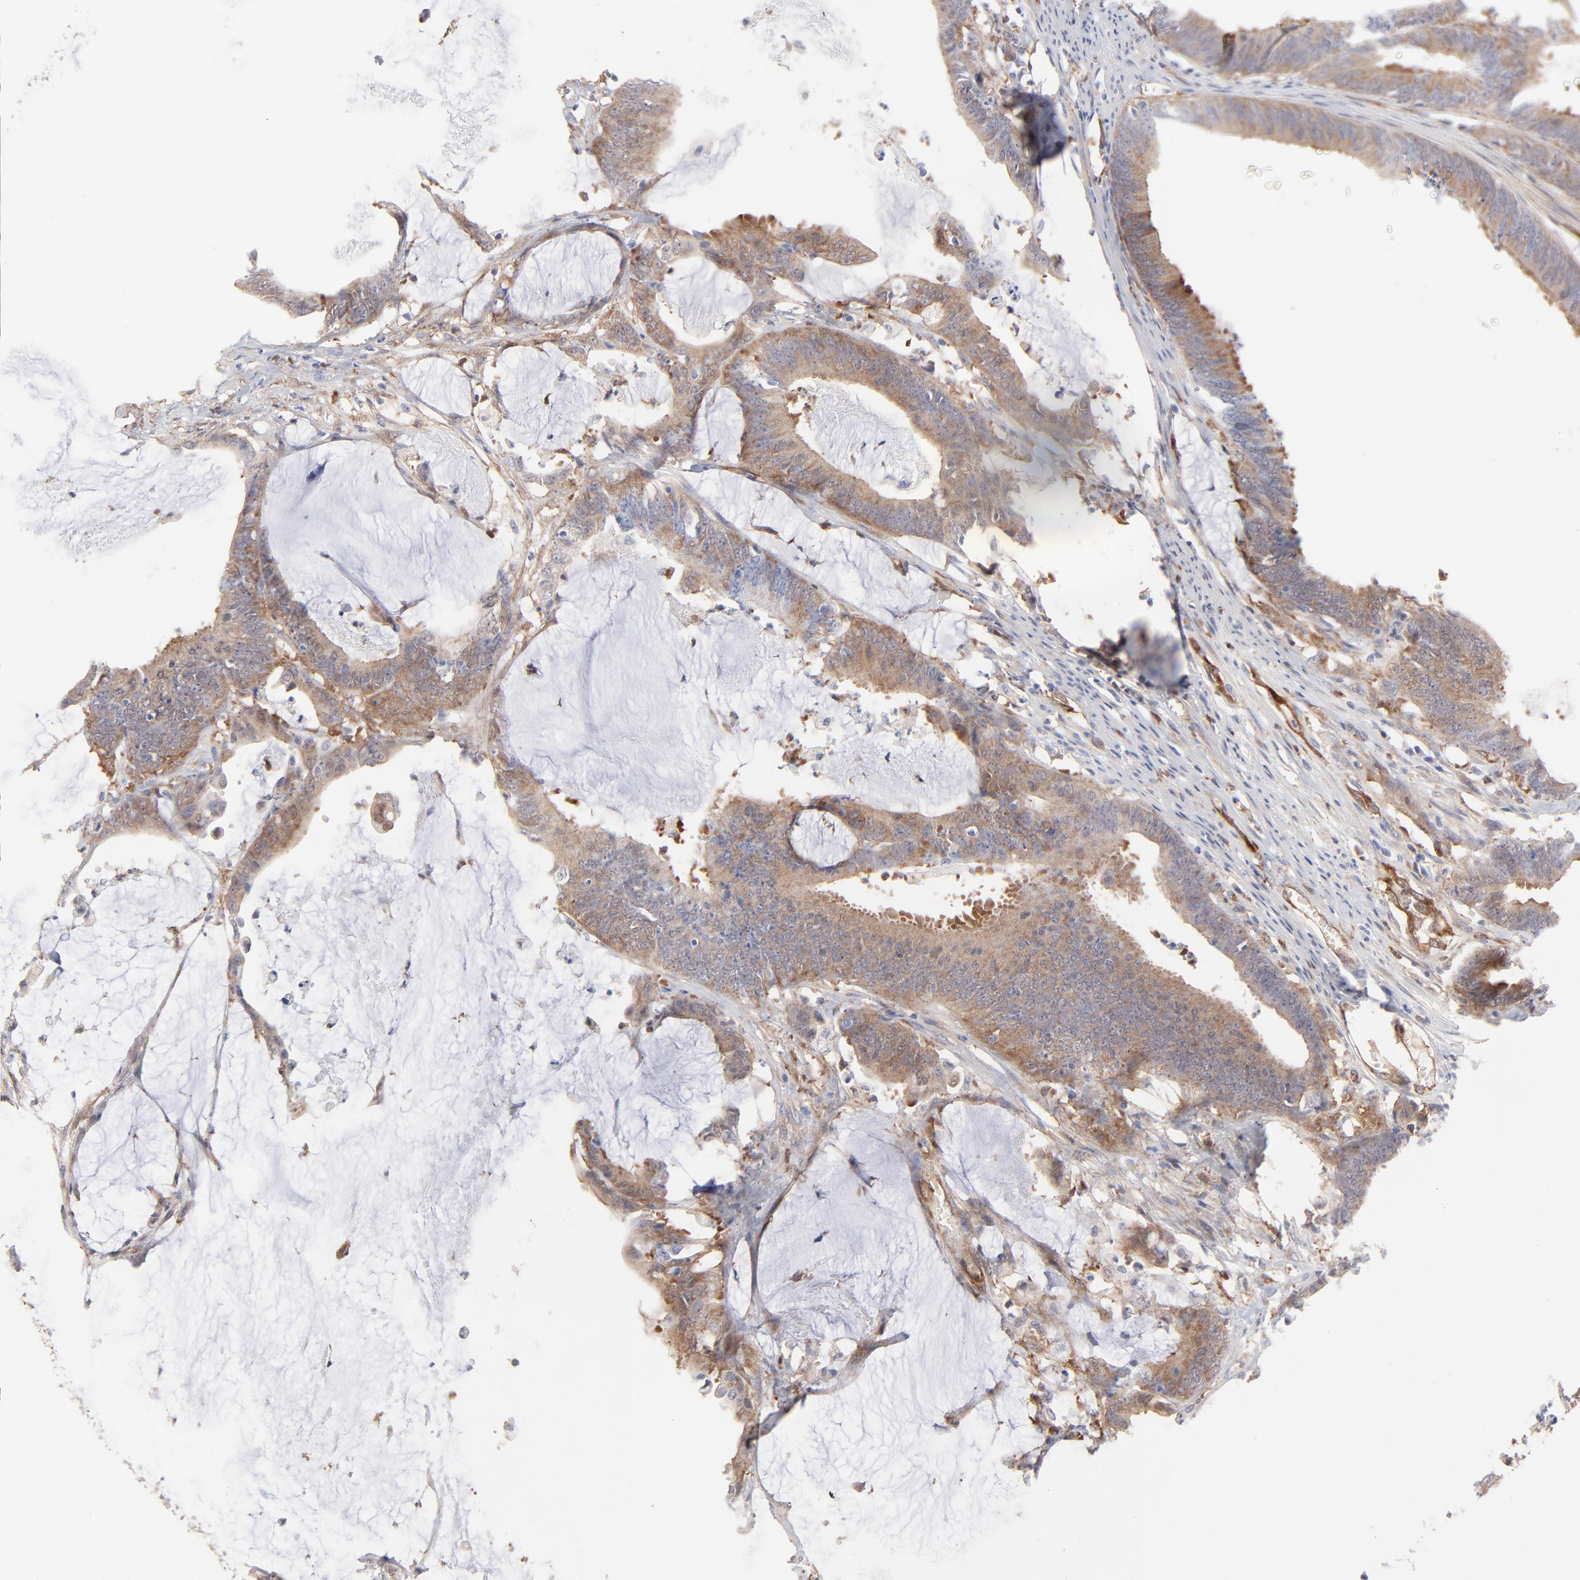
{"staining": {"intensity": "weak", "quantity": ">75%", "location": "cytoplasmic/membranous"}, "tissue": "colorectal cancer", "cell_type": "Tumor cells", "image_type": "cancer", "snomed": [{"axis": "morphology", "description": "Adenocarcinoma, NOS"}, {"axis": "topography", "description": "Rectum"}], "caption": "Colorectal cancer (adenocarcinoma) tissue exhibits weak cytoplasmic/membranous positivity in about >75% of tumor cells", "gene": "PXN", "patient": {"sex": "female", "age": 66}}